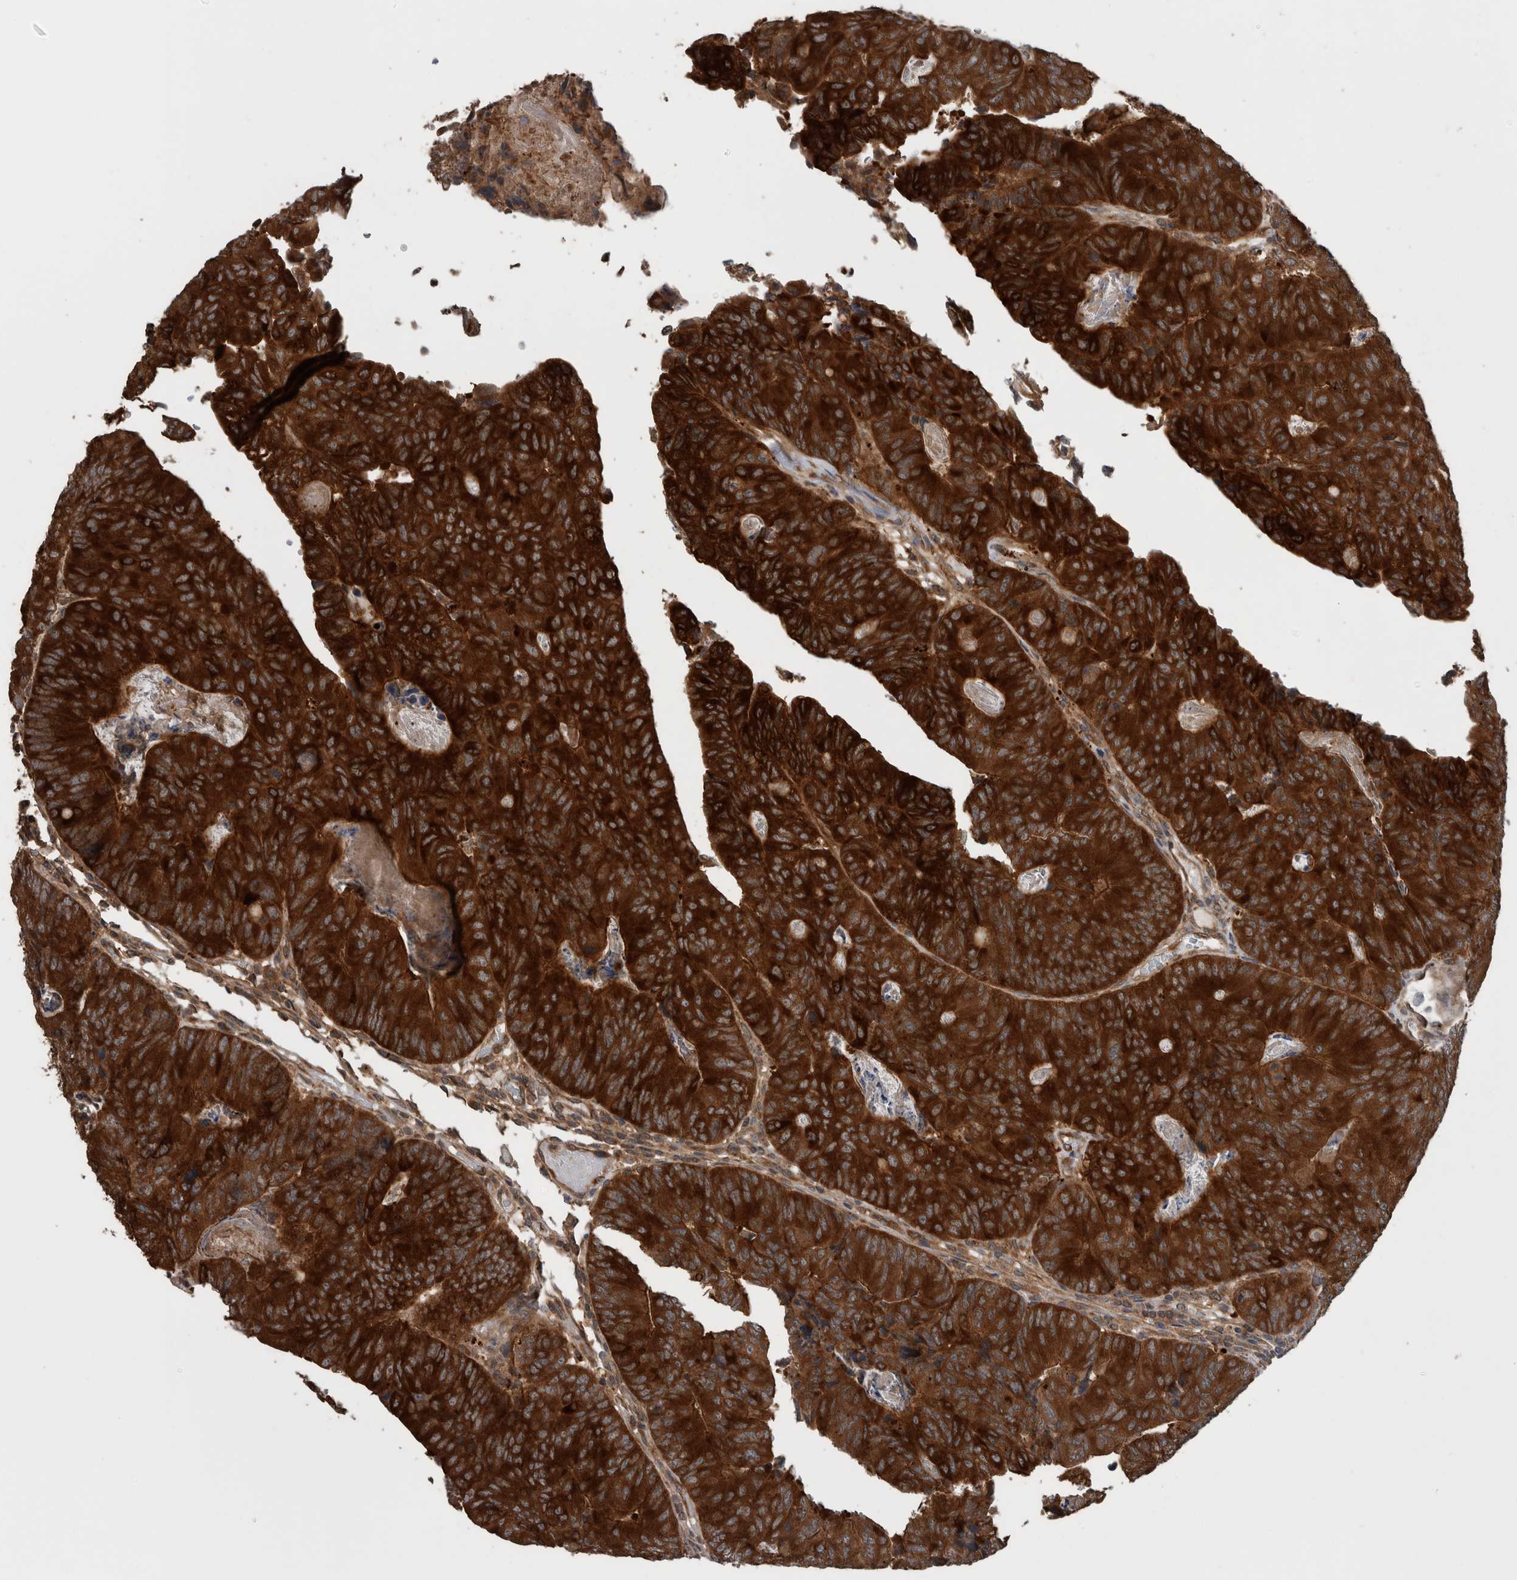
{"staining": {"intensity": "strong", "quantity": ">75%", "location": "cytoplasmic/membranous"}, "tissue": "colorectal cancer", "cell_type": "Tumor cells", "image_type": "cancer", "snomed": [{"axis": "morphology", "description": "Adenocarcinoma, NOS"}, {"axis": "topography", "description": "Colon"}], "caption": "Immunohistochemistry (IHC) (DAB (3,3'-diaminobenzidine)) staining of colorectal cancer (adenocarcinoma) displays strong cytoplasmic/membranous protein expression in approximately >75% of tumor cells.", "gene": "RIOK3", "patient": {"sex": "female", "age": 67}}